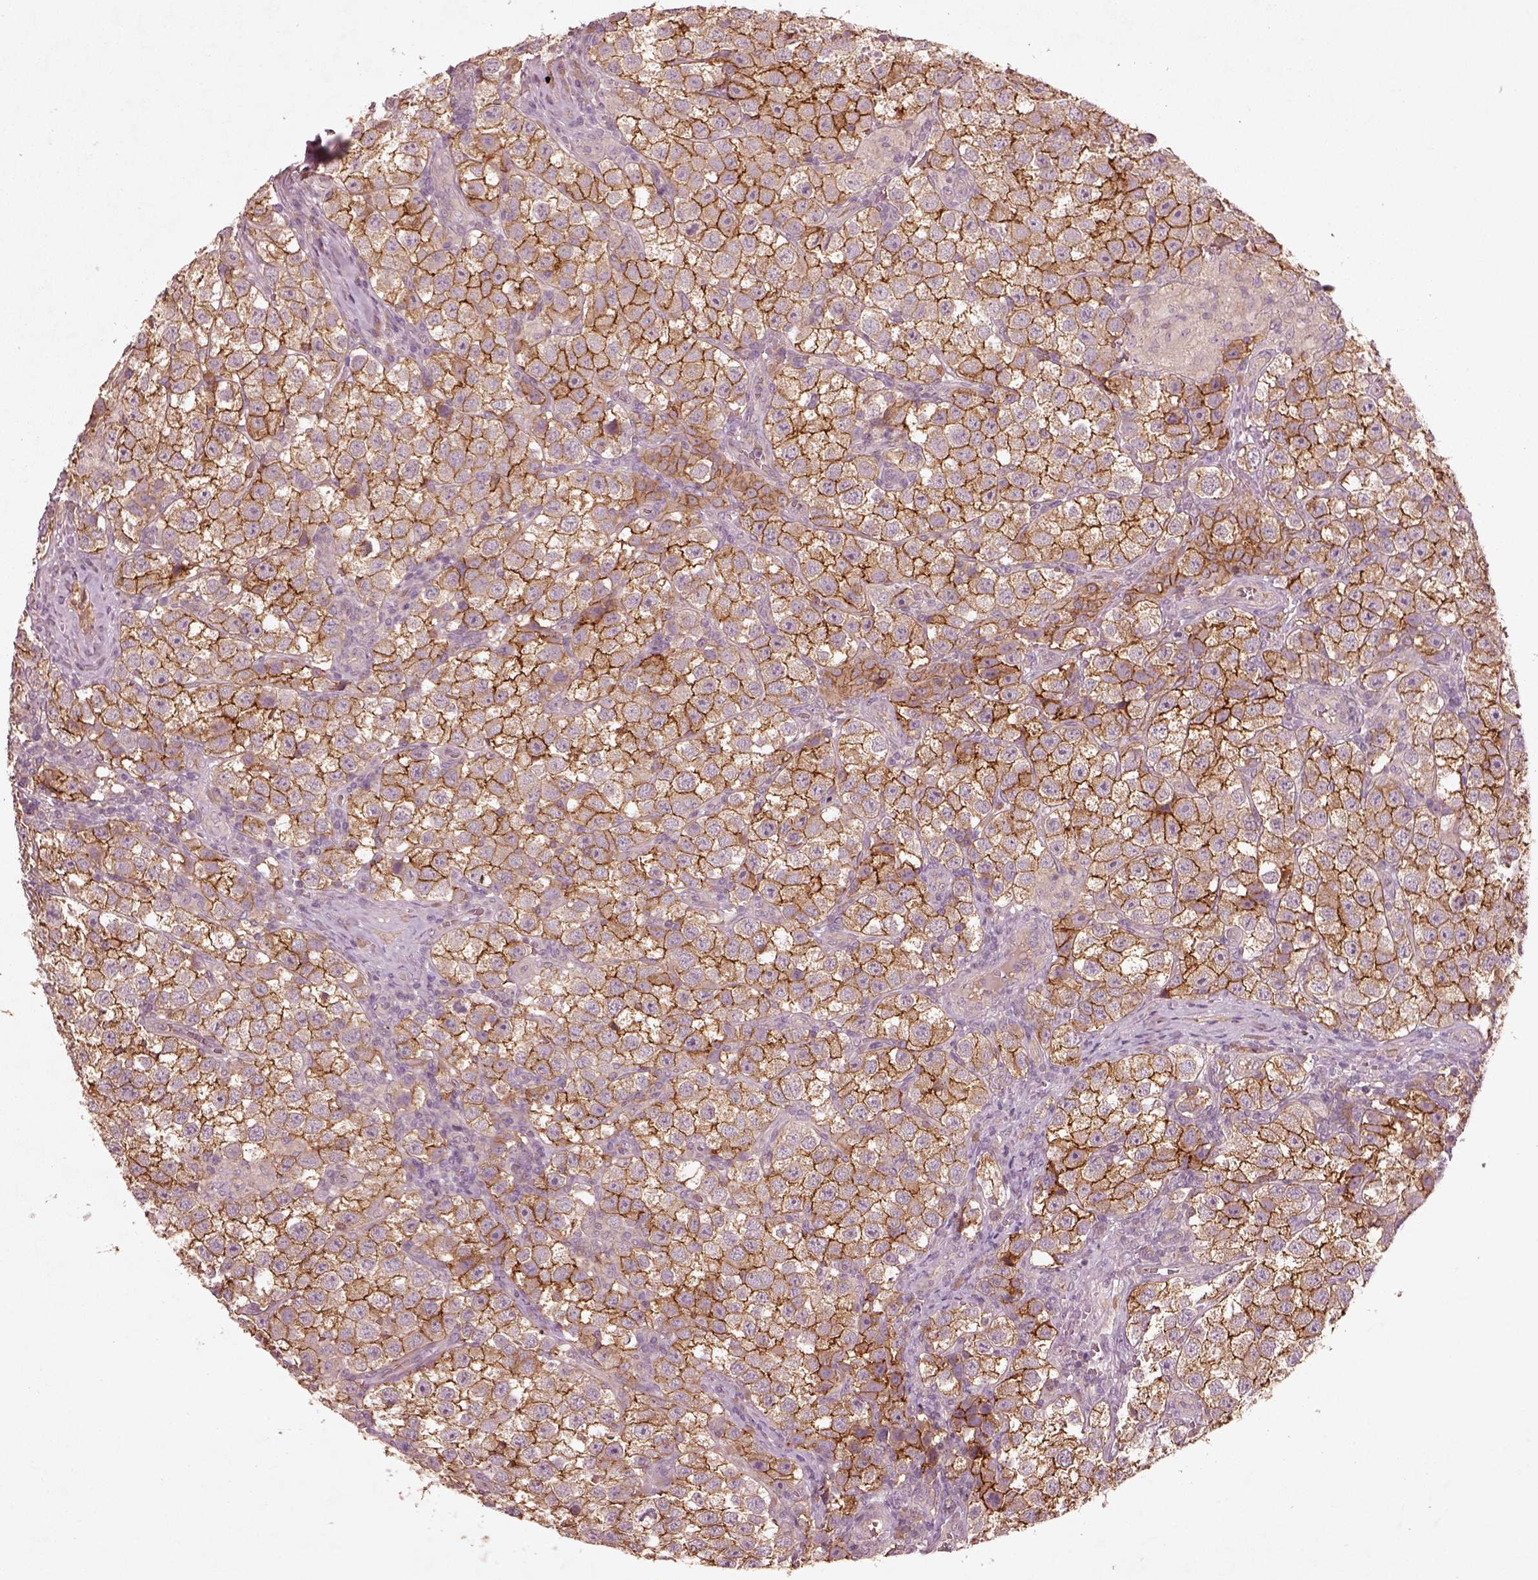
{"staining": {"intensity": "strong", "quantity": ">75%", "location": "cytoplasmic/membranous"}, "tissue": "testis cancer", "cell_type": "Tumor cells", "image_type": "cancer", "snomed": [{"axis": "morphology", "description": "Seminoma, NOS"}, {"axis": "topography", "description": "Testis"}], "caption": "The micrograph exhibits immunohistochemical staining of testis cancer. There is strong cytoplasmic/membranous positivity is seen in approximately >75% of tumor cells. (brown staining indicates protein expression, while blue staining denotes nuclei).", "gene": "FAM234A", "patient": {"sex": "male", "age": 37}}